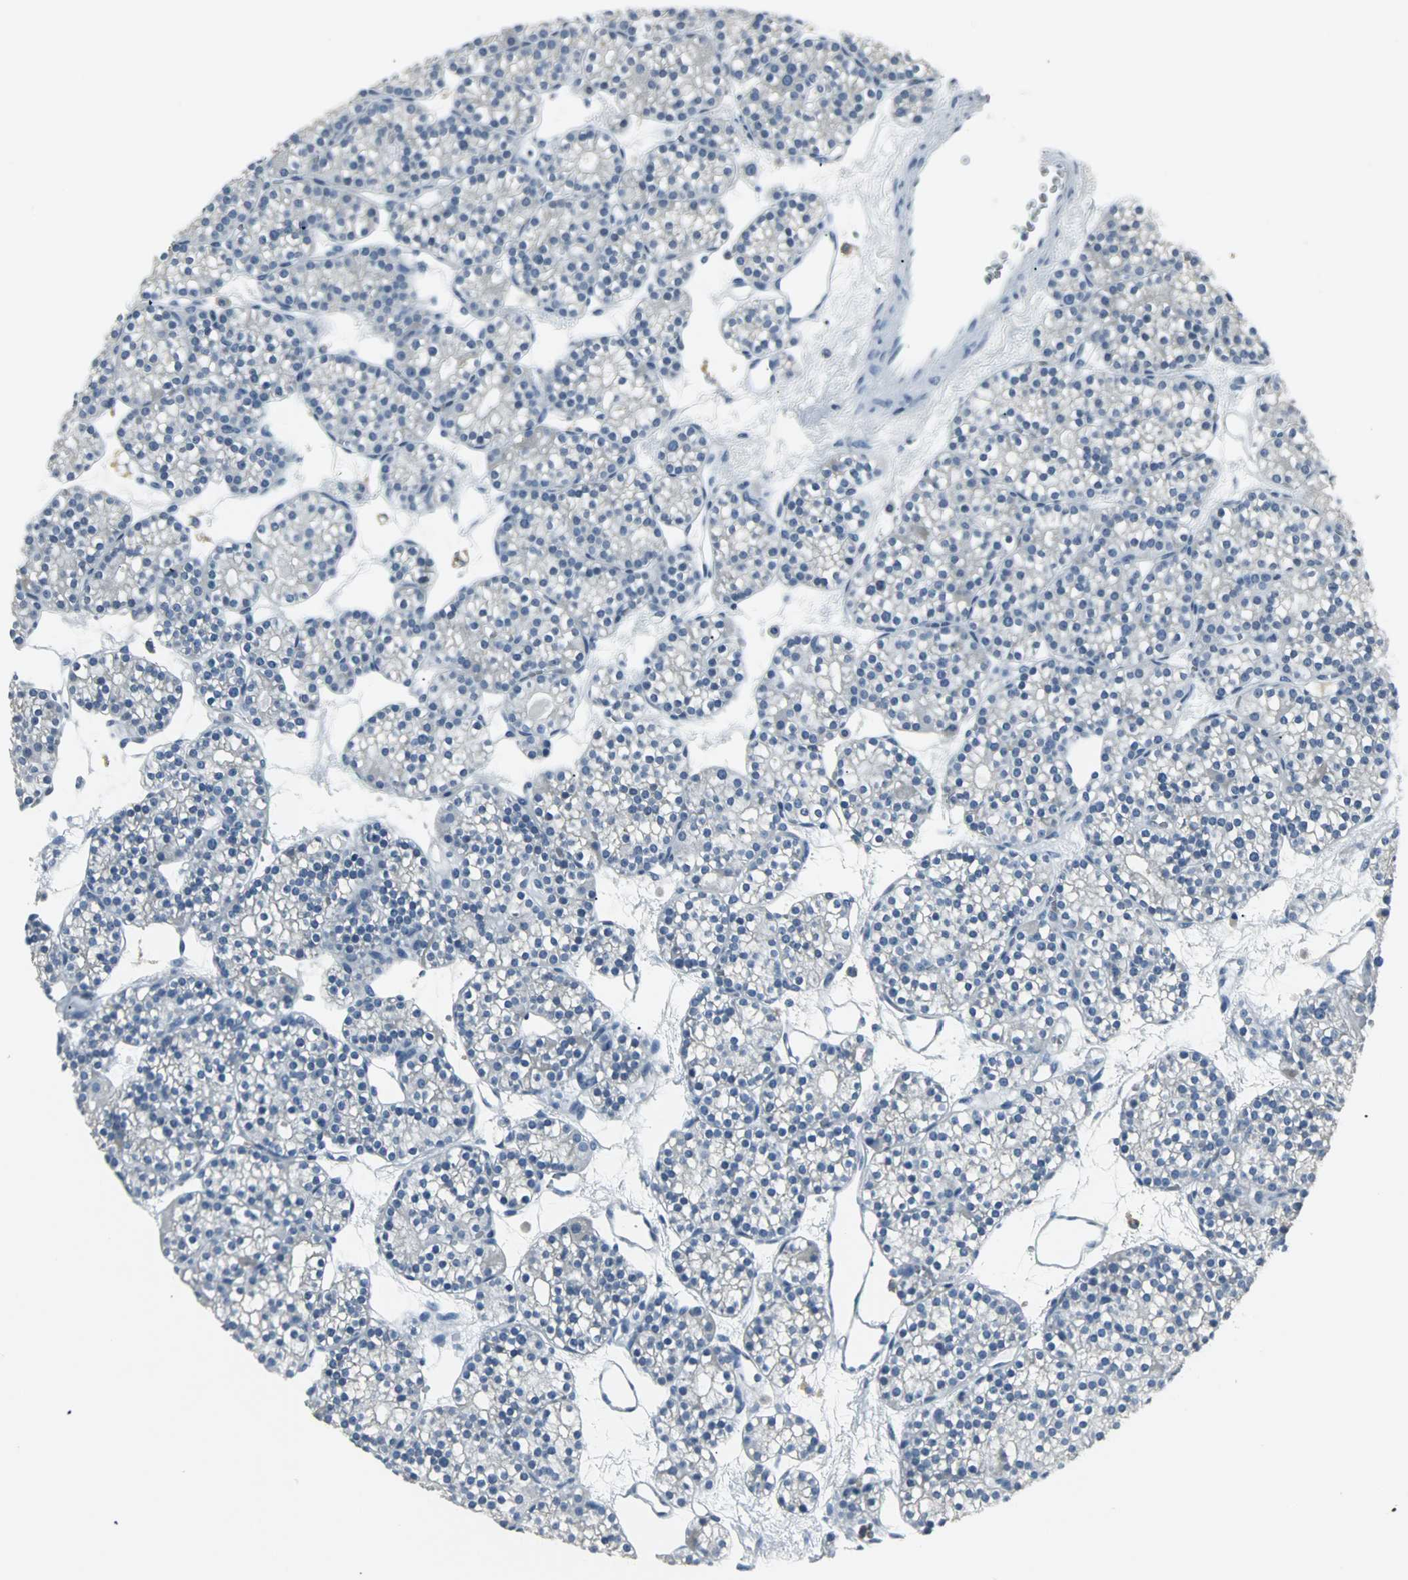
{"staining": {"intensity": "negative", "quantity": "none", "location": "none"}, "tissue": "parathyroid gland", "cell_type": "Glandular cells", "image_type": "normal", "snomed": [{"axis": "morphology", "description": "Normal tissue, NOS"}, {"axis": "topography", "description": "Parathyroid gland"}], "caption": "The photomicrograph demonstrates no staining of glandular cells in unremarkable parathyroid gland.", "gene": "SLC2A5", "patient": {"sex": "female", "age": 64}}